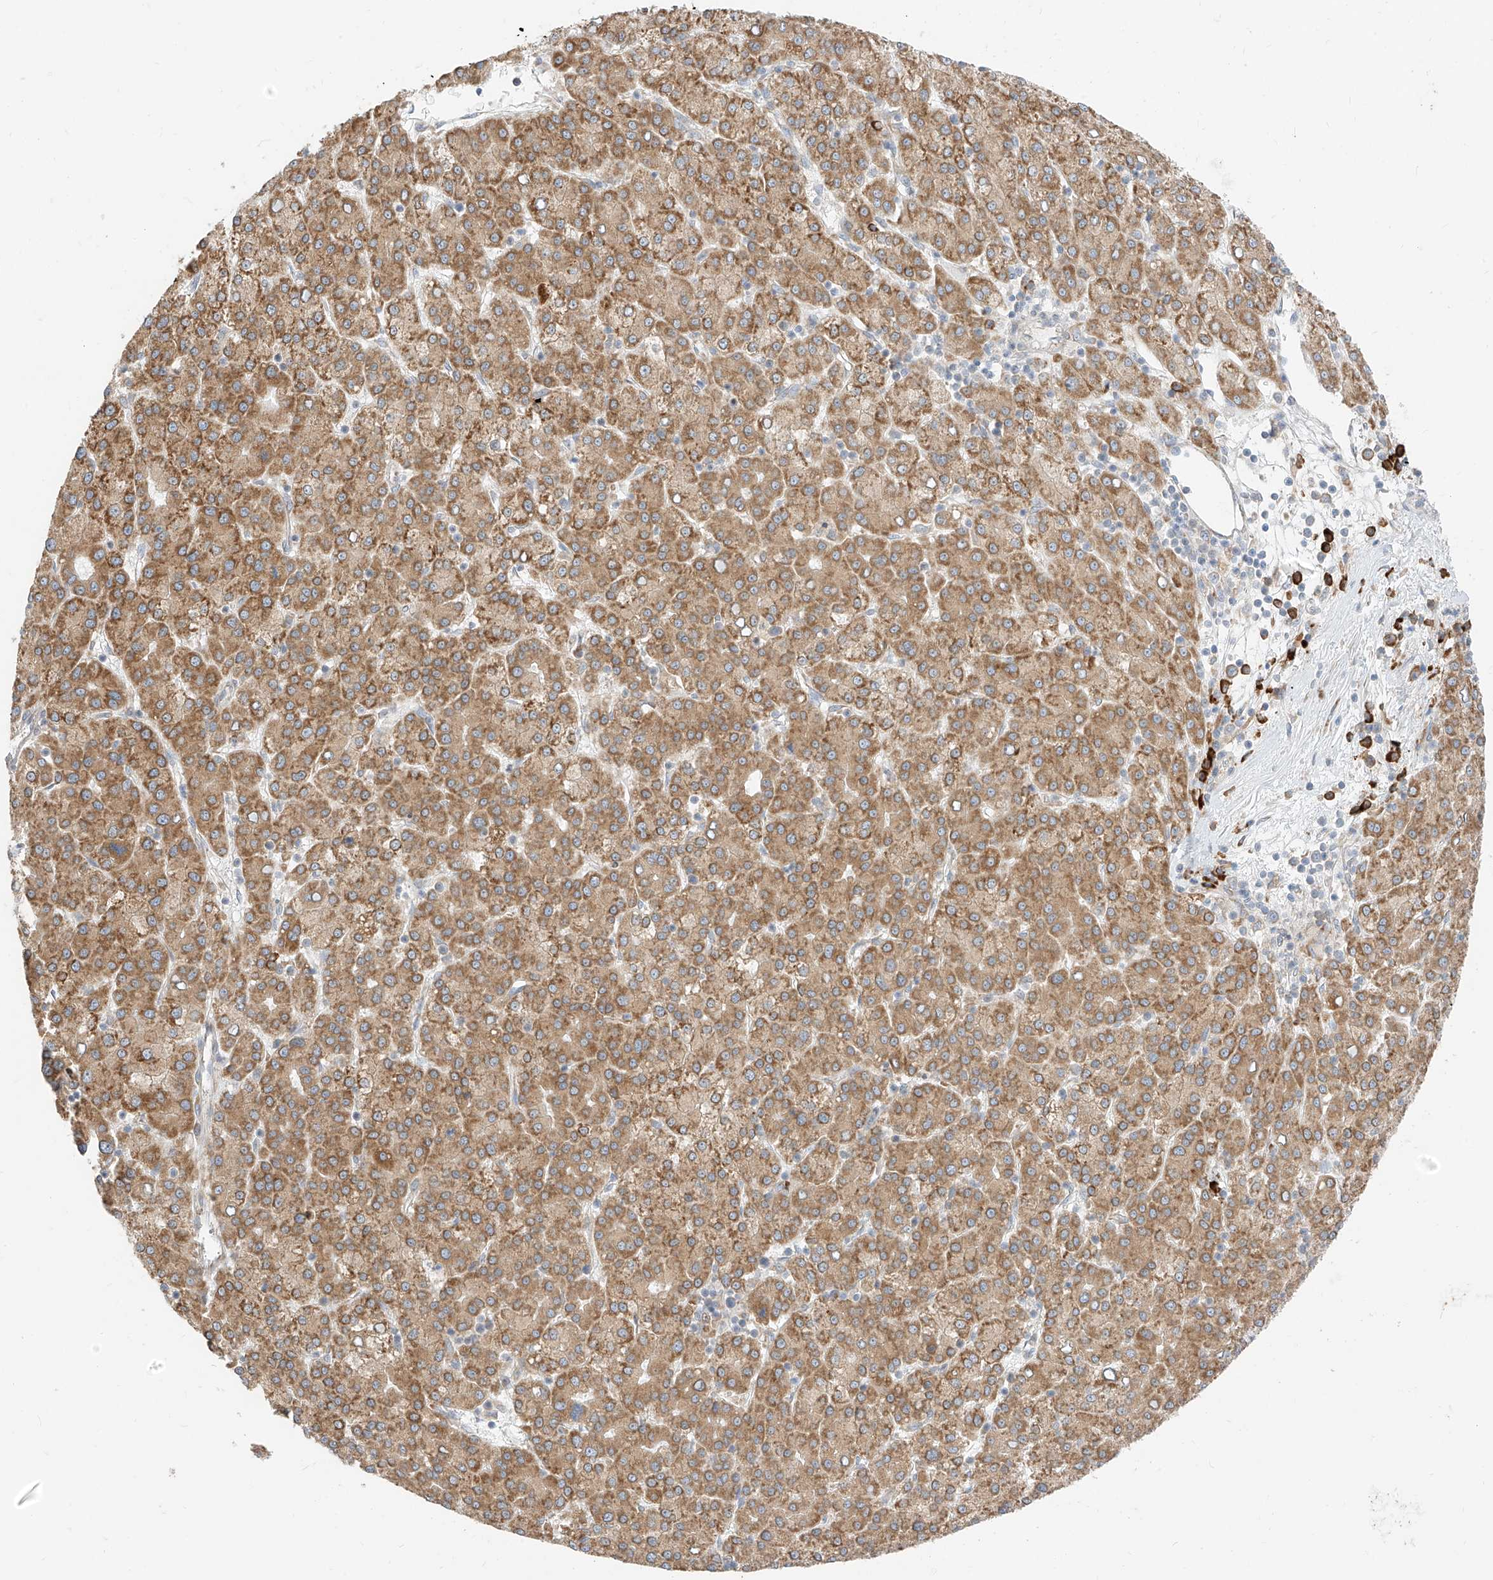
{"staining": {"intensity": "moderate", "quantity": ">75%", "location": "cytoplasmic/membranous"}, "tissue": "liver cancer", "cell_type": "Tumor cells", "image_type": "cancer", "snomed": [{"axis": "morphology", "description": "Carcinoma, Hepatocellular, NOS"}, {"axis": "topography", "description": "Liver"}], "caption": "Tumor cells exhibit moderate cytoplasmic/membranous expression in approximately >75% of cells in hepatocellular carcinoma (liver).", "gene": "STT3A", "patient": {"sex": "female", "age": 58}}